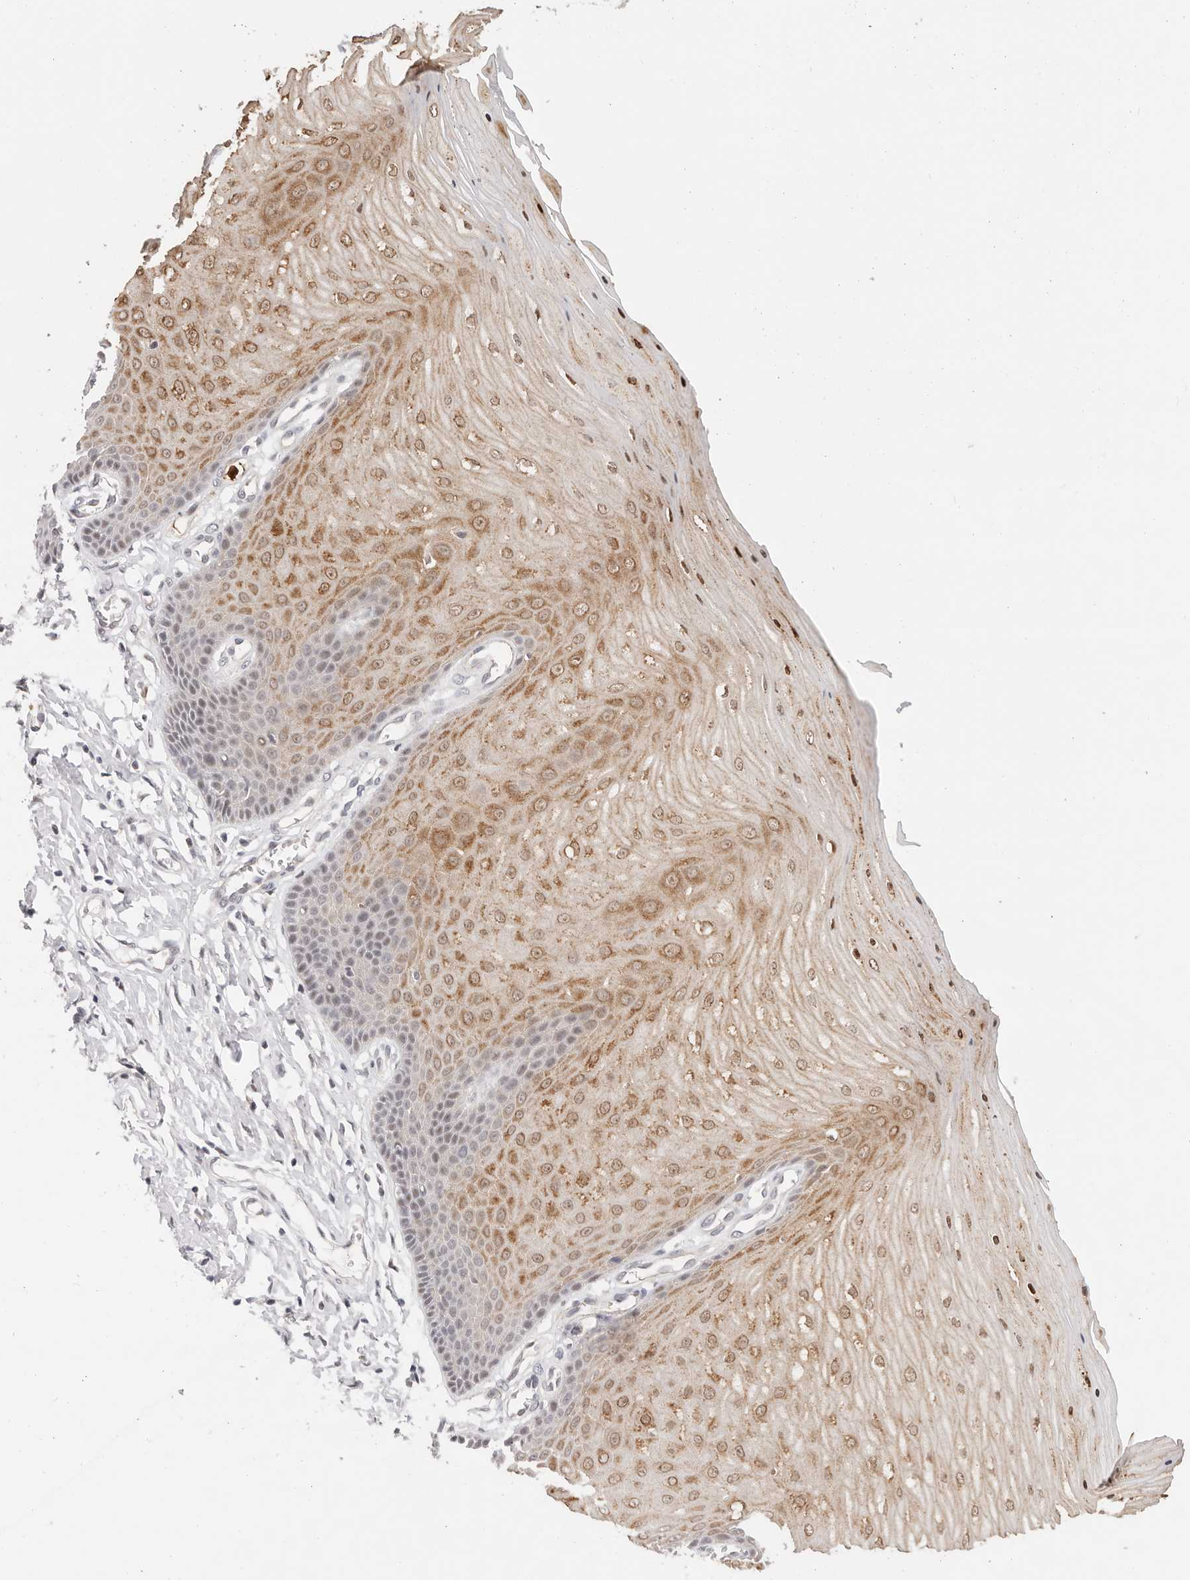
{"staining": {"intensity": "moderate", "quantity": ">75%", "location": "cytoplasmic/membranous"}, "tissue": "cervix", "cell_type": "Glandular cells", "image_type": "normal", "snomed": [{"axis": "morphology", "description": "Normal tissue, NOS"}, {"axis": "topography", "description": "Cervix"}], "caption": "This histopathology image displays IHC staining of normal cervix, with medium moderate cytoplasmic/membranous staining in about >75% of glandular cells.", "gene": "AFDN", "patient": {"sex": "female", "age": 55}}